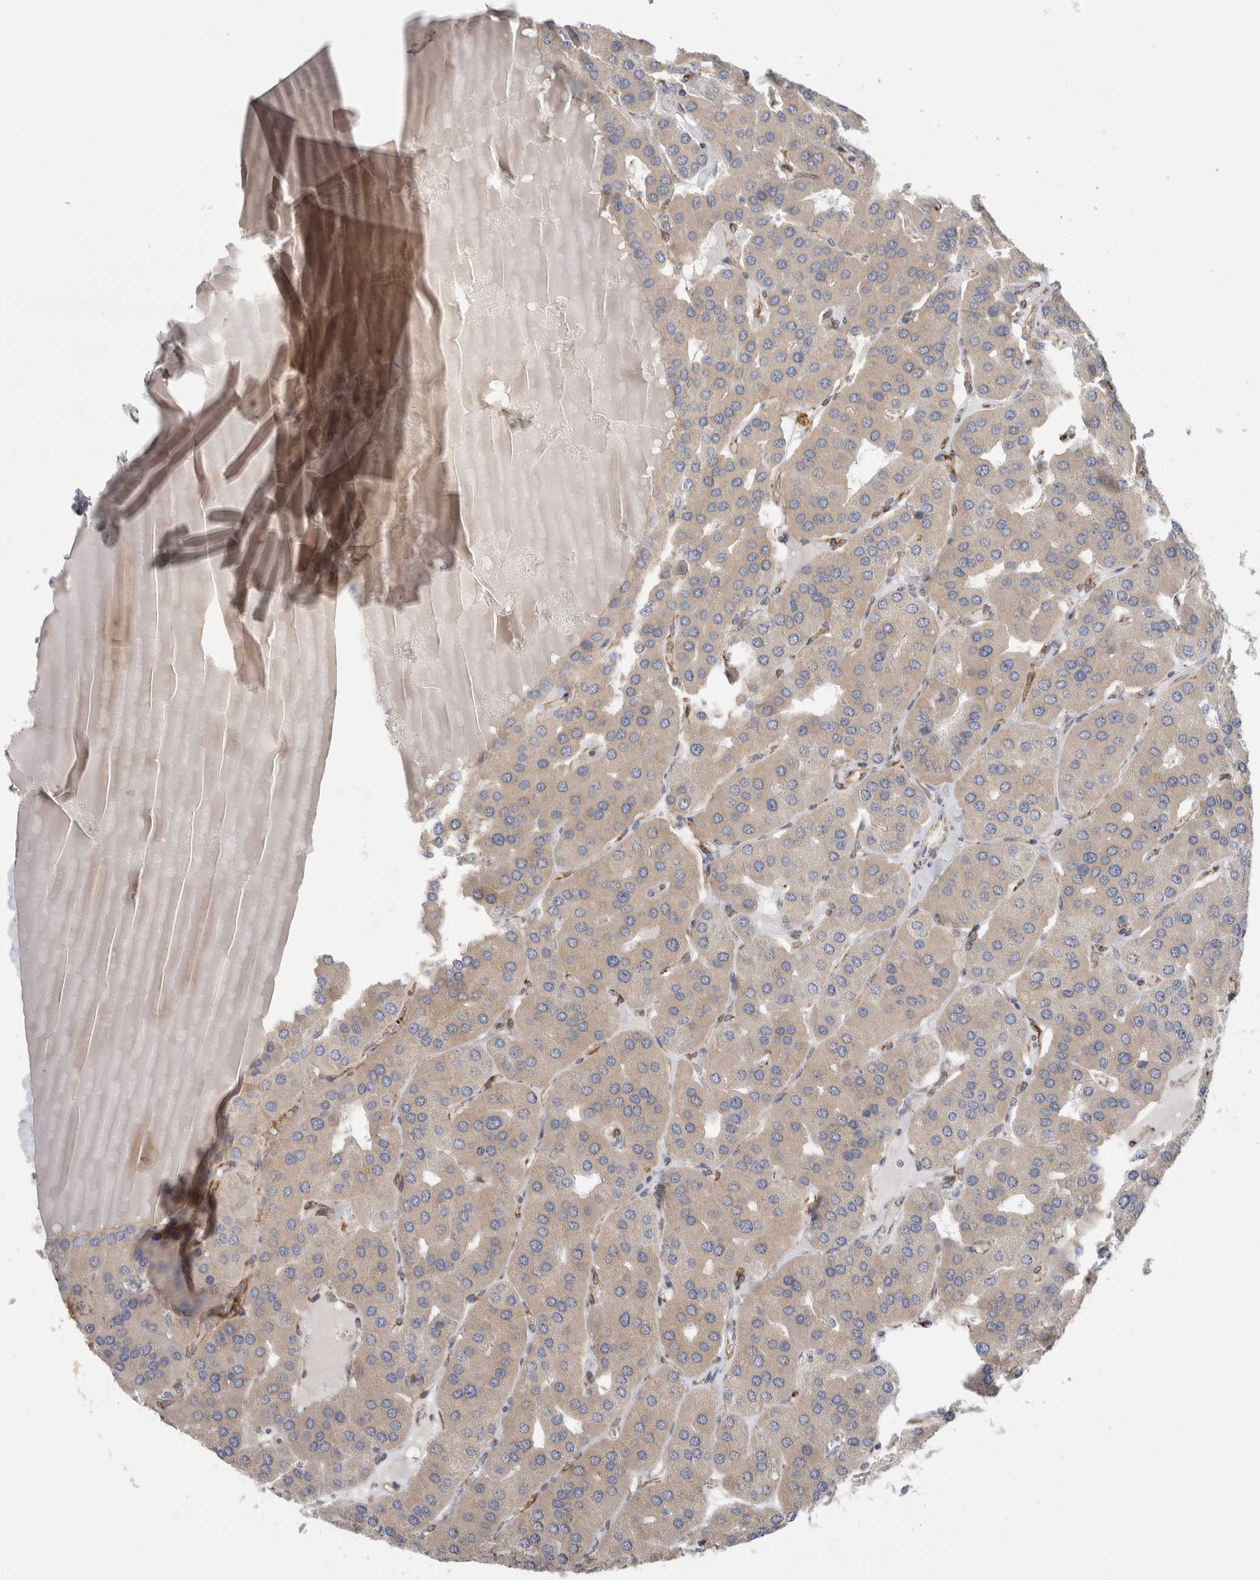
{"staining": {"intensity": "weak", "quantity": "25%-75%", "location": "cytoplasmic/membranous"}, "tissue": "parathyroid gland", "cell_type": "Glandular cells", "image_type": "normal", "snomed": [{"axis": "morphology", "description": "Normal tissue, NOS"}, {"axis": "morphology", "description": "Adenoma, NOS"}, {"axis": "topography", "description": "Parathyroid gland"}], "caption": "Immunohistochemical staining of unremarkable human parathyroid gland demonstrates low levels of weak cytoplasmic/membranous expression in approximately 25%-75% of glandular cells. (Brightfield microscopy of DAB IHC at high magnification).", "gene": "SYTL5", "patient": {"sex": "female", "age": 86}}